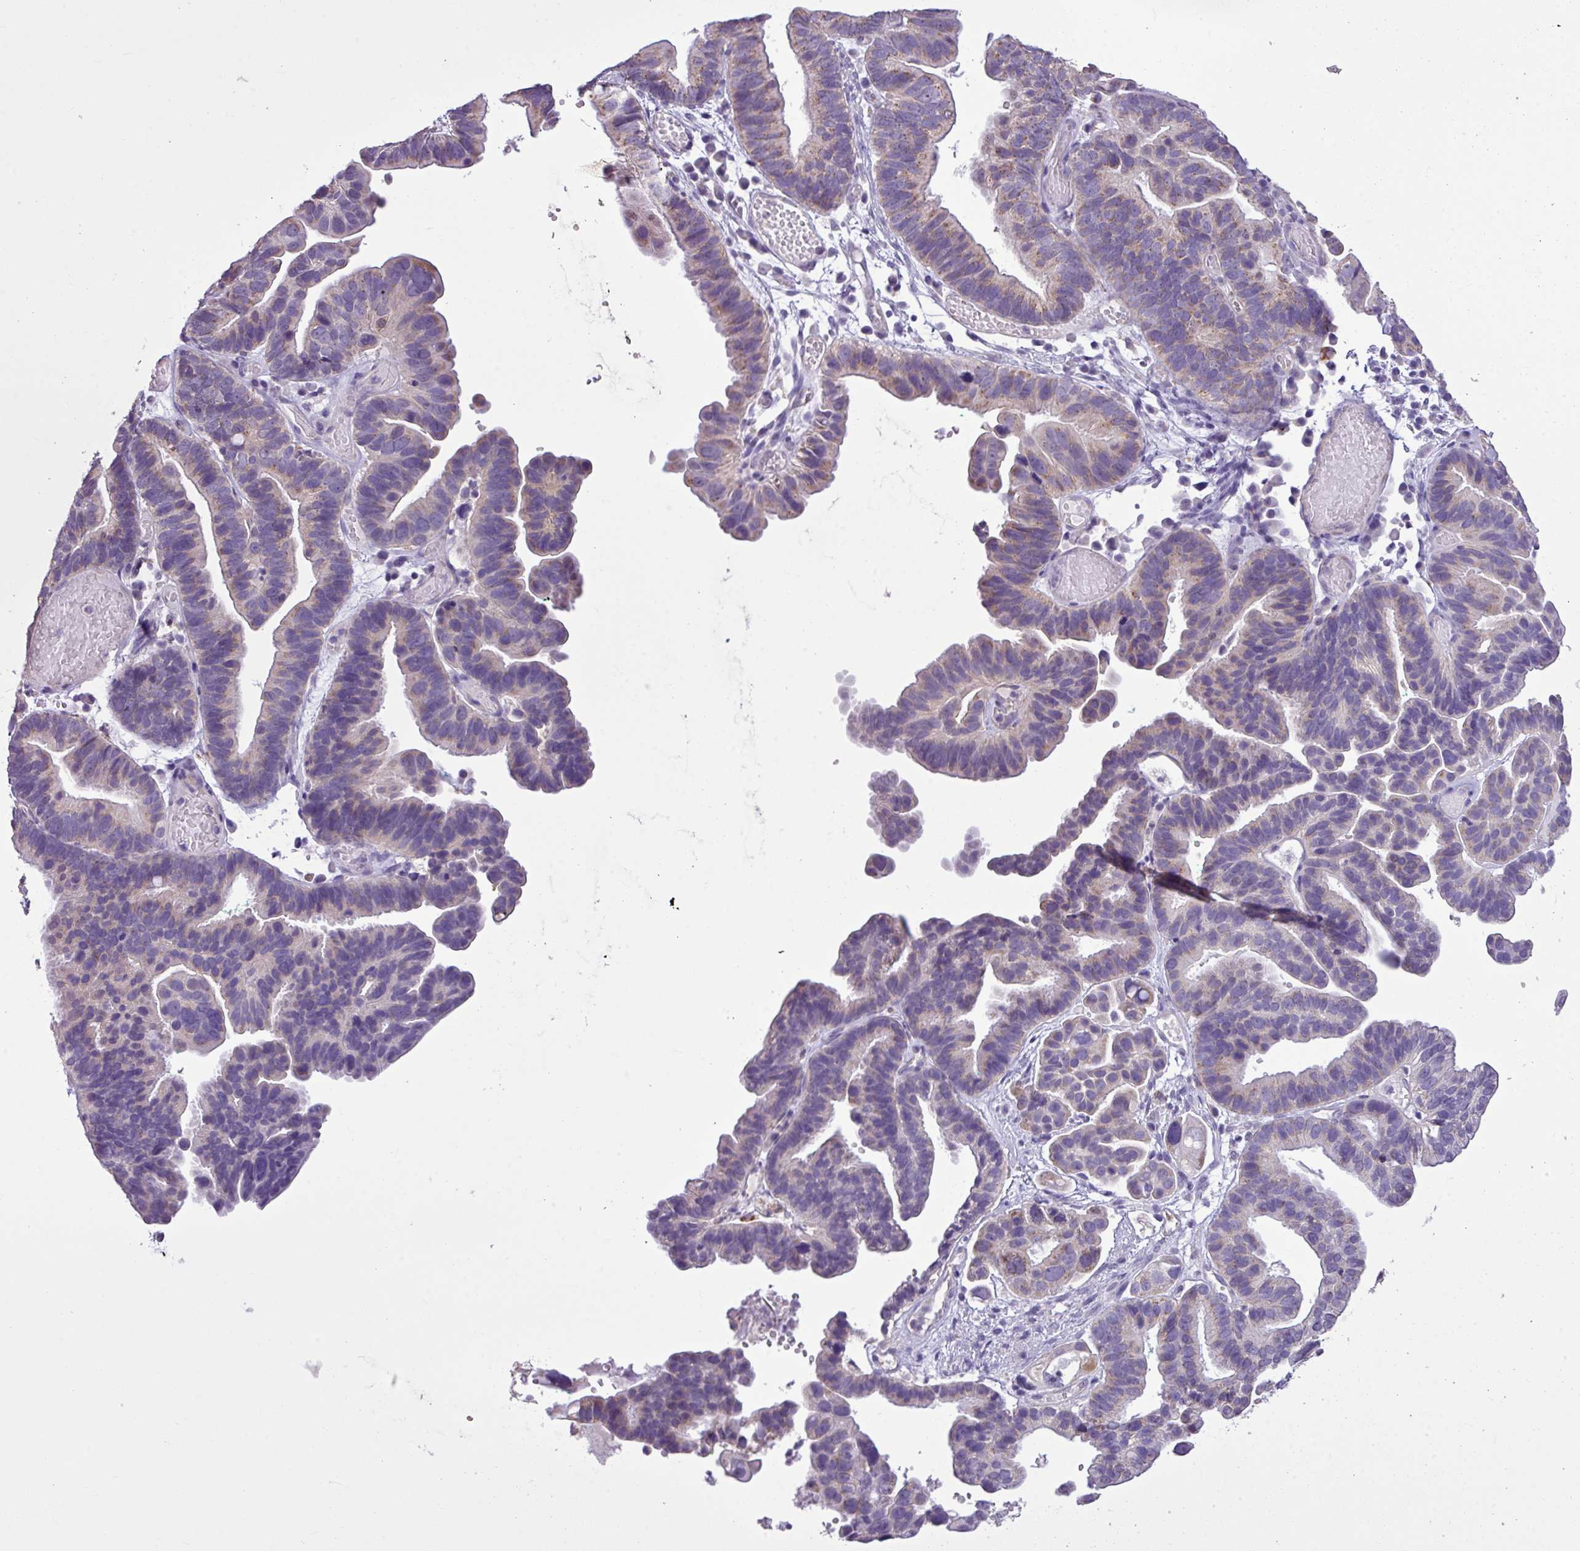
{"staining": {"intensity": "negative", "quantity": "none", "location": "none"}, "tissue": "ovarian cancer", "cell_type": "Tumor cells", "image_type": "cancer", "snomed": [{"axis": "morphology", "description": "Cystadenocarcinoma, serous, NOS"}, {"axis": "topography", "description": "Ovary"}], "caption": "Serous cystadenocarcinoma (ovarian) stained for a protein using IHC demonstrates no positivity tumor cells.", "gene": "ALDH2", "patient": {"sex": "female", "age": 56}}